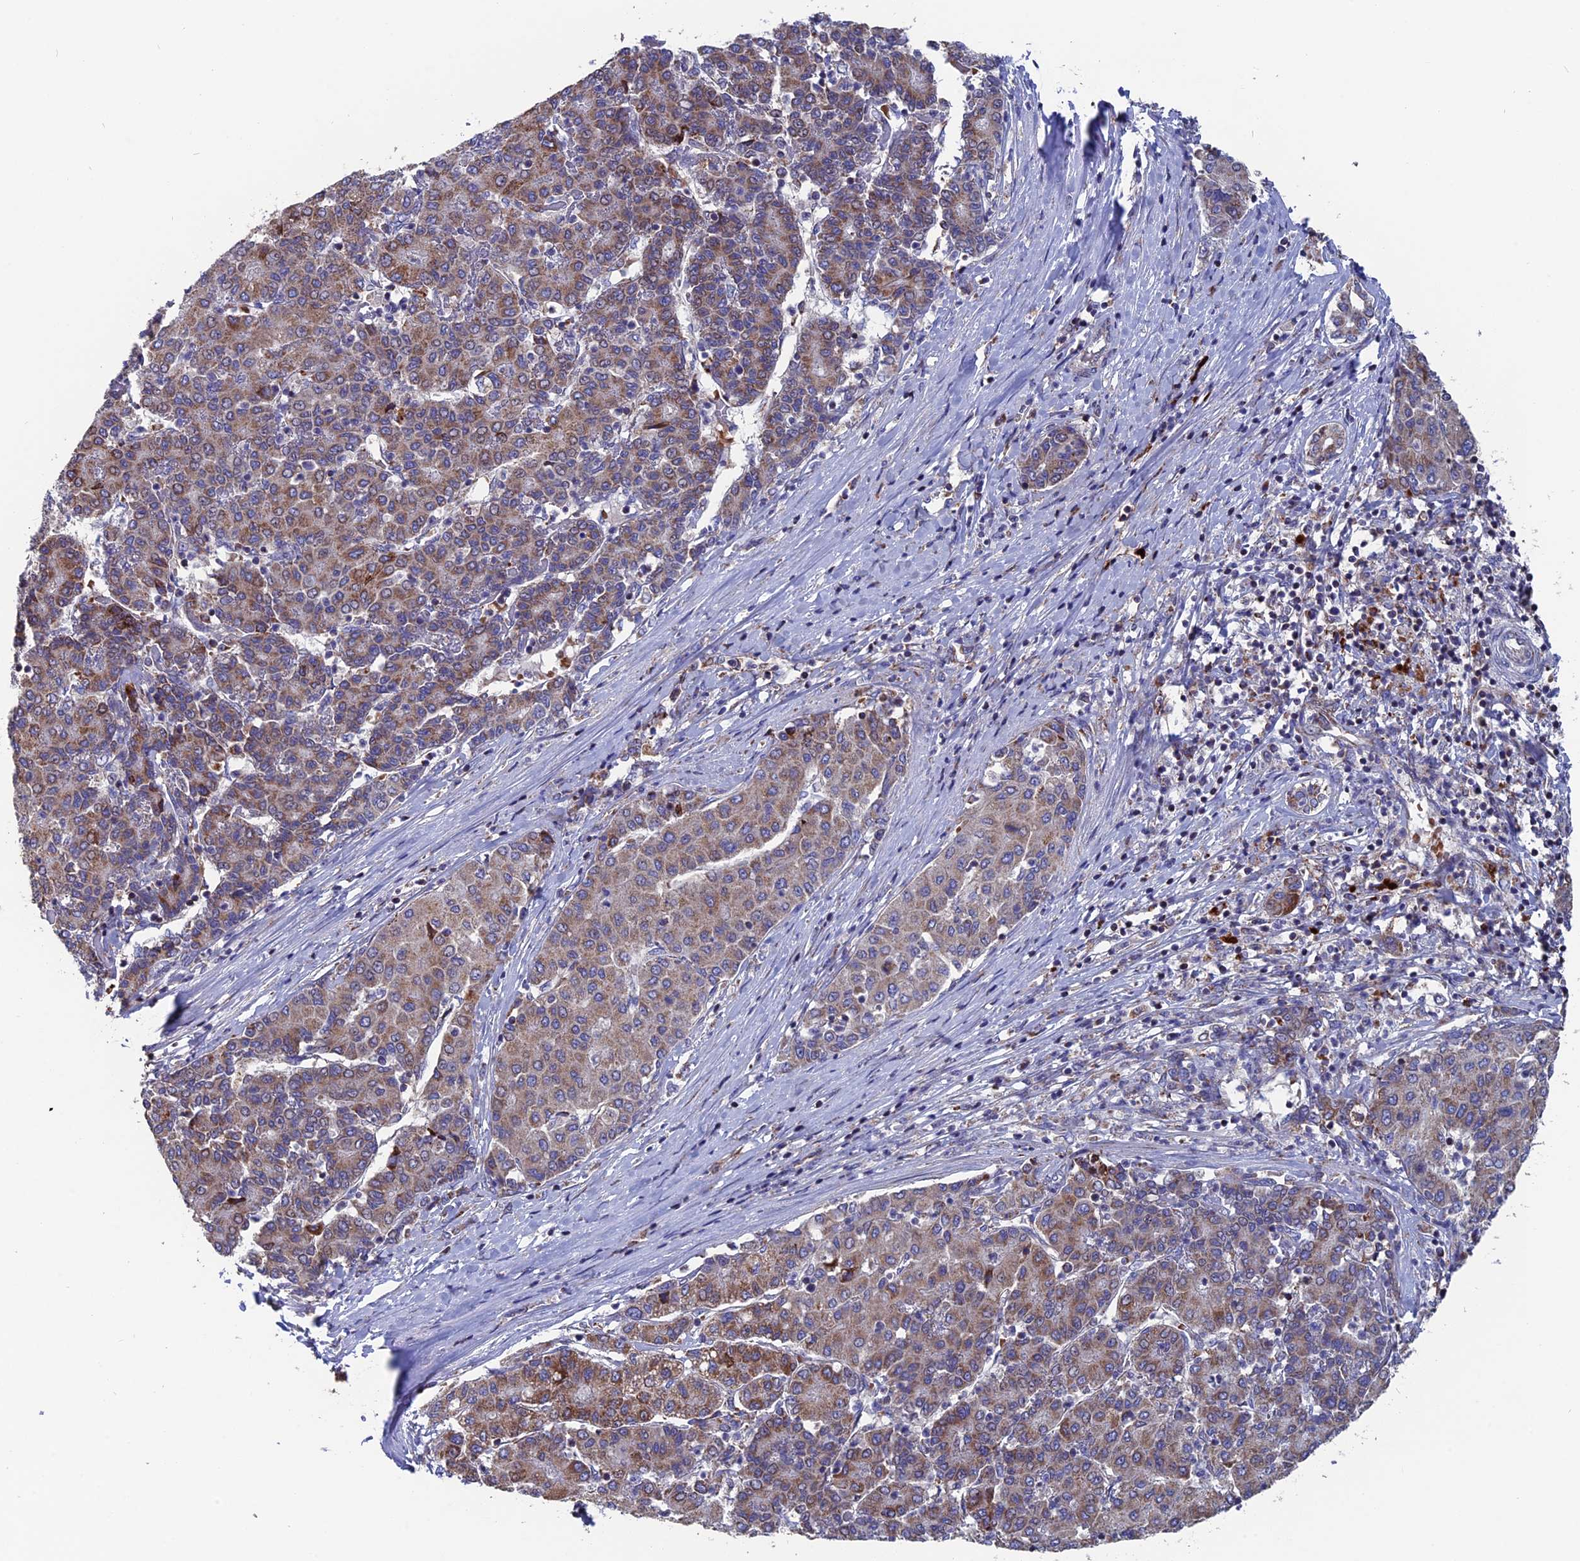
{"staining": {"intensity": "moderate", "quantity": "25%-75%", "location": "cytoplasmic/membranous"}, "tissue": "liver cancer", "cell_type": "Tumor cells", "image_type": "cancer", "snomed": [{"axis": "morphology", "description": "Carcinoma, Hepatocellular, NOS"}, {"axis": "topography", "description": "Liver"}], "caption": "Immunohistochemical staining of liver hepatocellular carcinoma demonstrates medium levels of moderate cytoplasmic/membranous positivity in approximately 25%-75% of tumor cells.", "gene": "TGFA", "patient": {"sex": "male", "age": 65}}